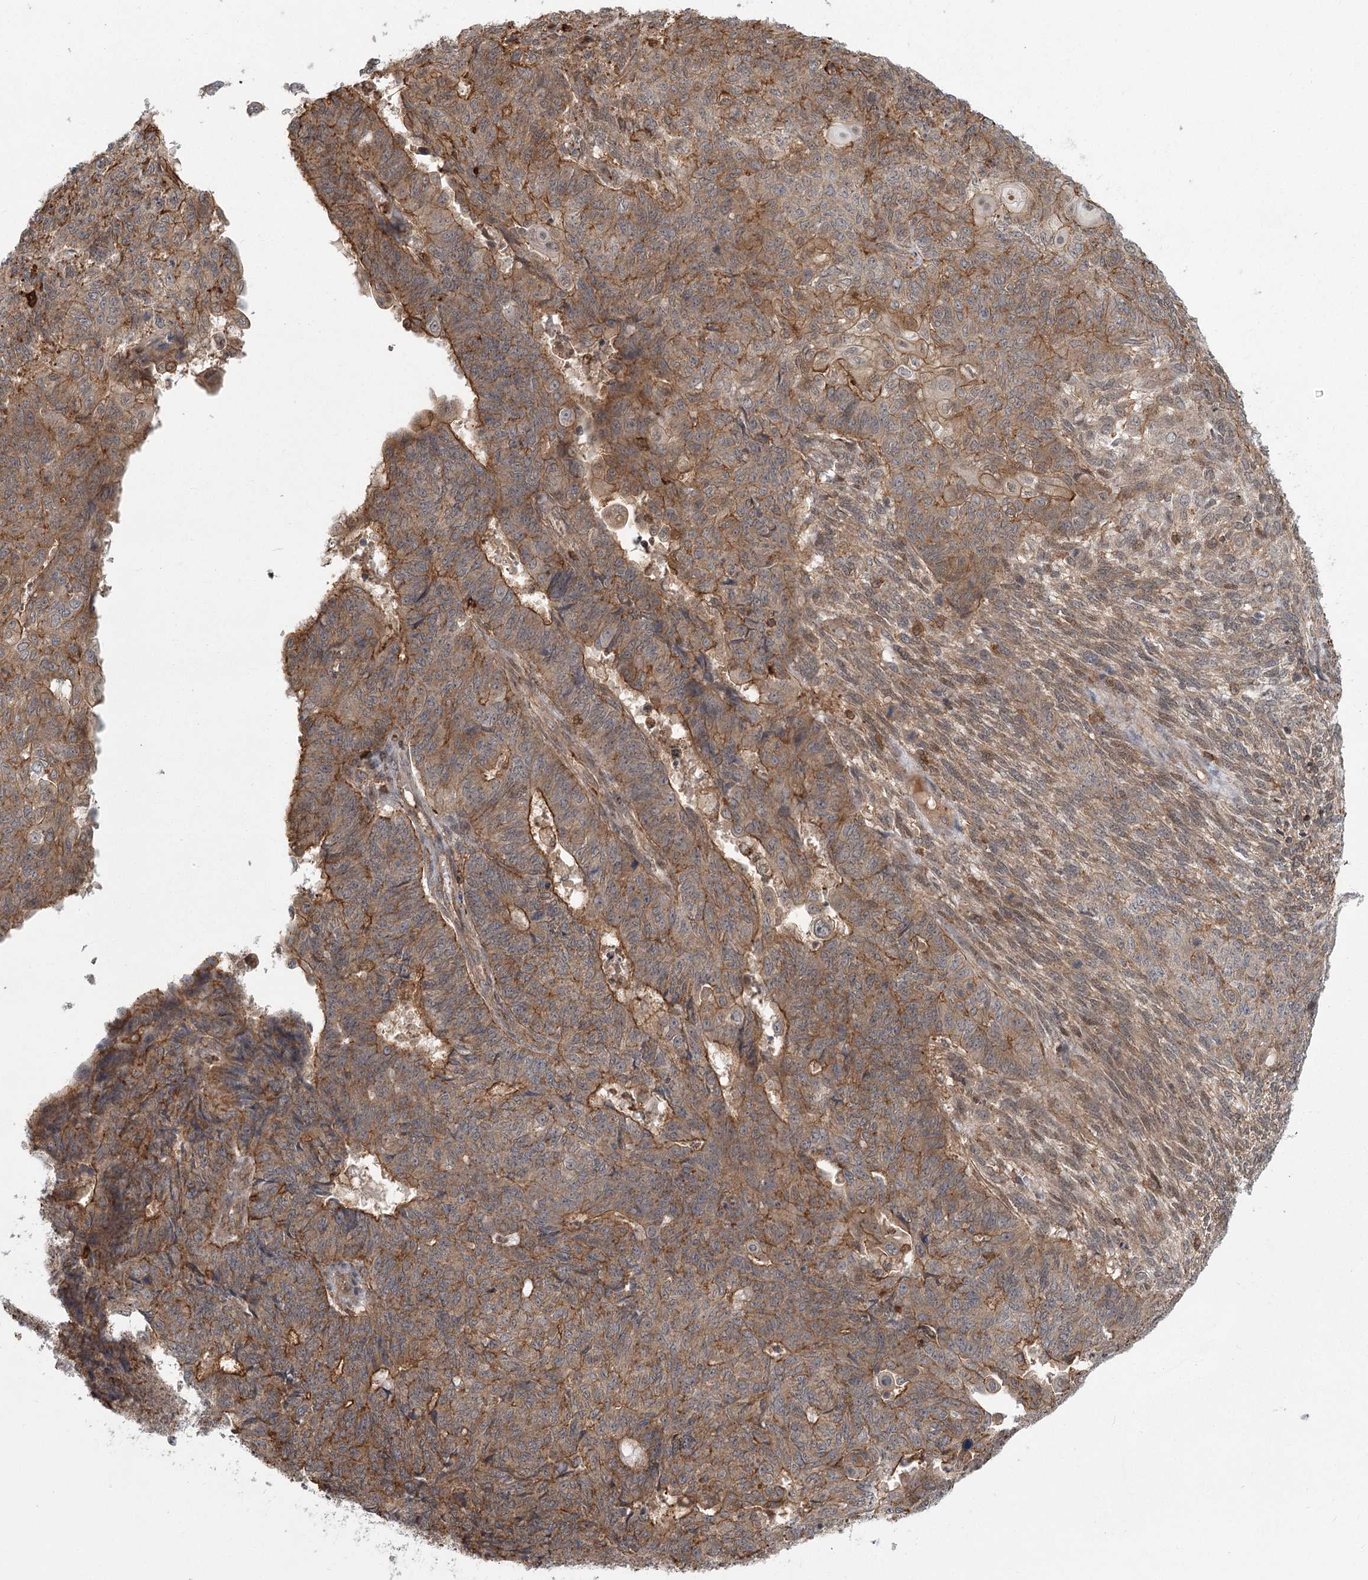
{"staining": {"intensity": "moderate", "quantity": ">75%", "location": "cytoplasmic/membranous"}, "tissue": "endometrial cancer", "cell_type": "Tumor cells", "image_type": "cancer", "snomed": [{"axis": "morphology", "description": "Adenocarcinoma, NOS"}, {"axis": "topography", "description": "Endometrium"}], "caption": "Human adenocarcinoma (endometrial) stained for a protein (brown) reveals moderate cytoplasmic/membranous positive staining in about >75% of tumor cells.", "gene": "MEPE", "patient": {"sex": "female", "age": 32}}